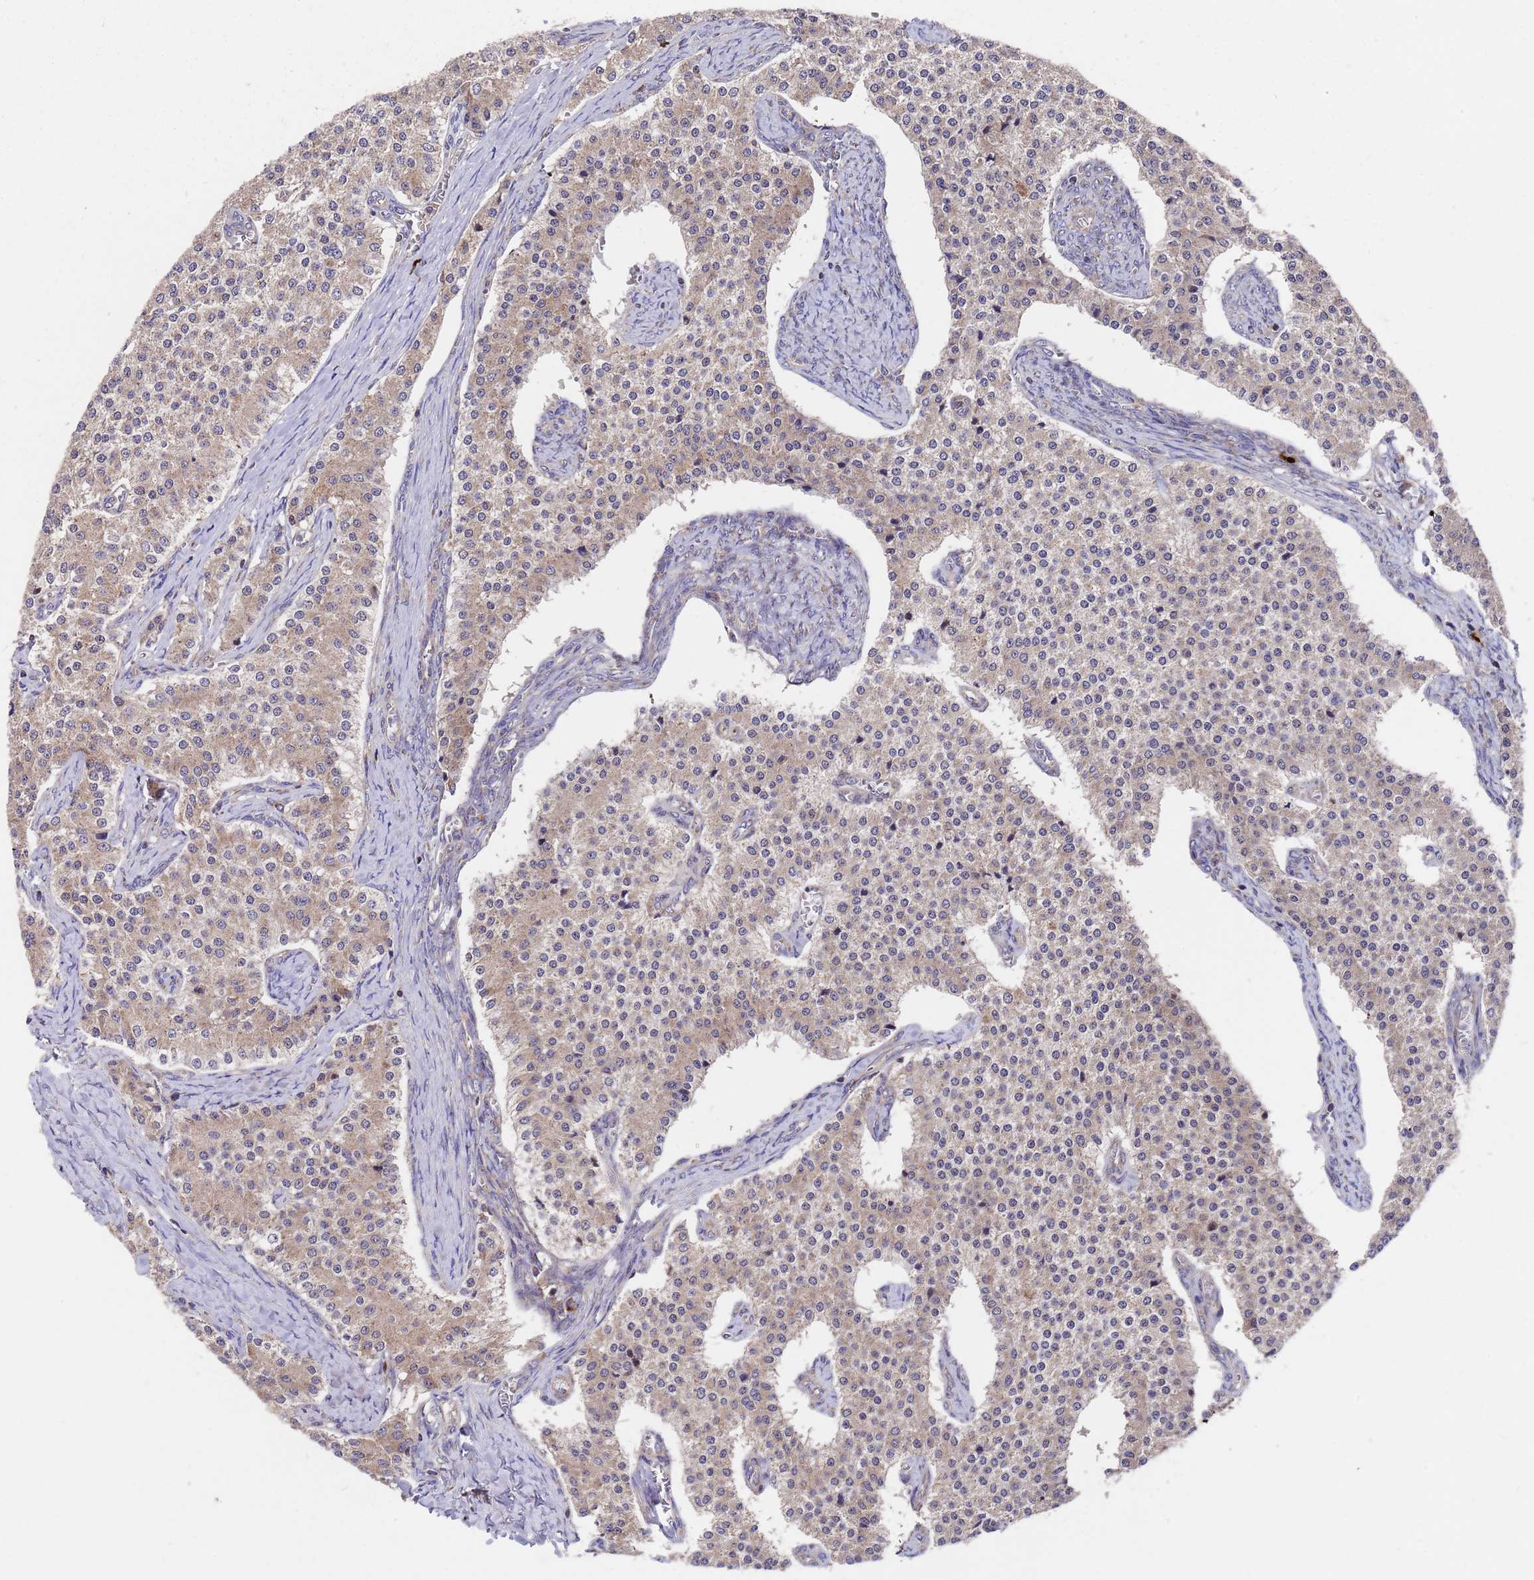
{"staining": {"intensity": "weak", "quantity": ">75%", "location": "cytoplasmic/membranous"}, "tissue": "carcinoid", "cell_type": "Tumor cells", "image_type": "cancer", "snomed": [{"axis": "morphology", "description": "Carcinoid, malignant, NOS"}, {"axis": "topography", "description": "Colon"}], "caption": "Carcinoid tissue displays weak cytoplasmic/membranous expression in about >75% of tumor cells, visualized by immunohistochemistry. (DAB (3,3'-diaminobenzidine) = brown stain, brightfield microscopy at high magnification).", "gene": "TSR3", "patient": {"sex": "female", "age": 52}}